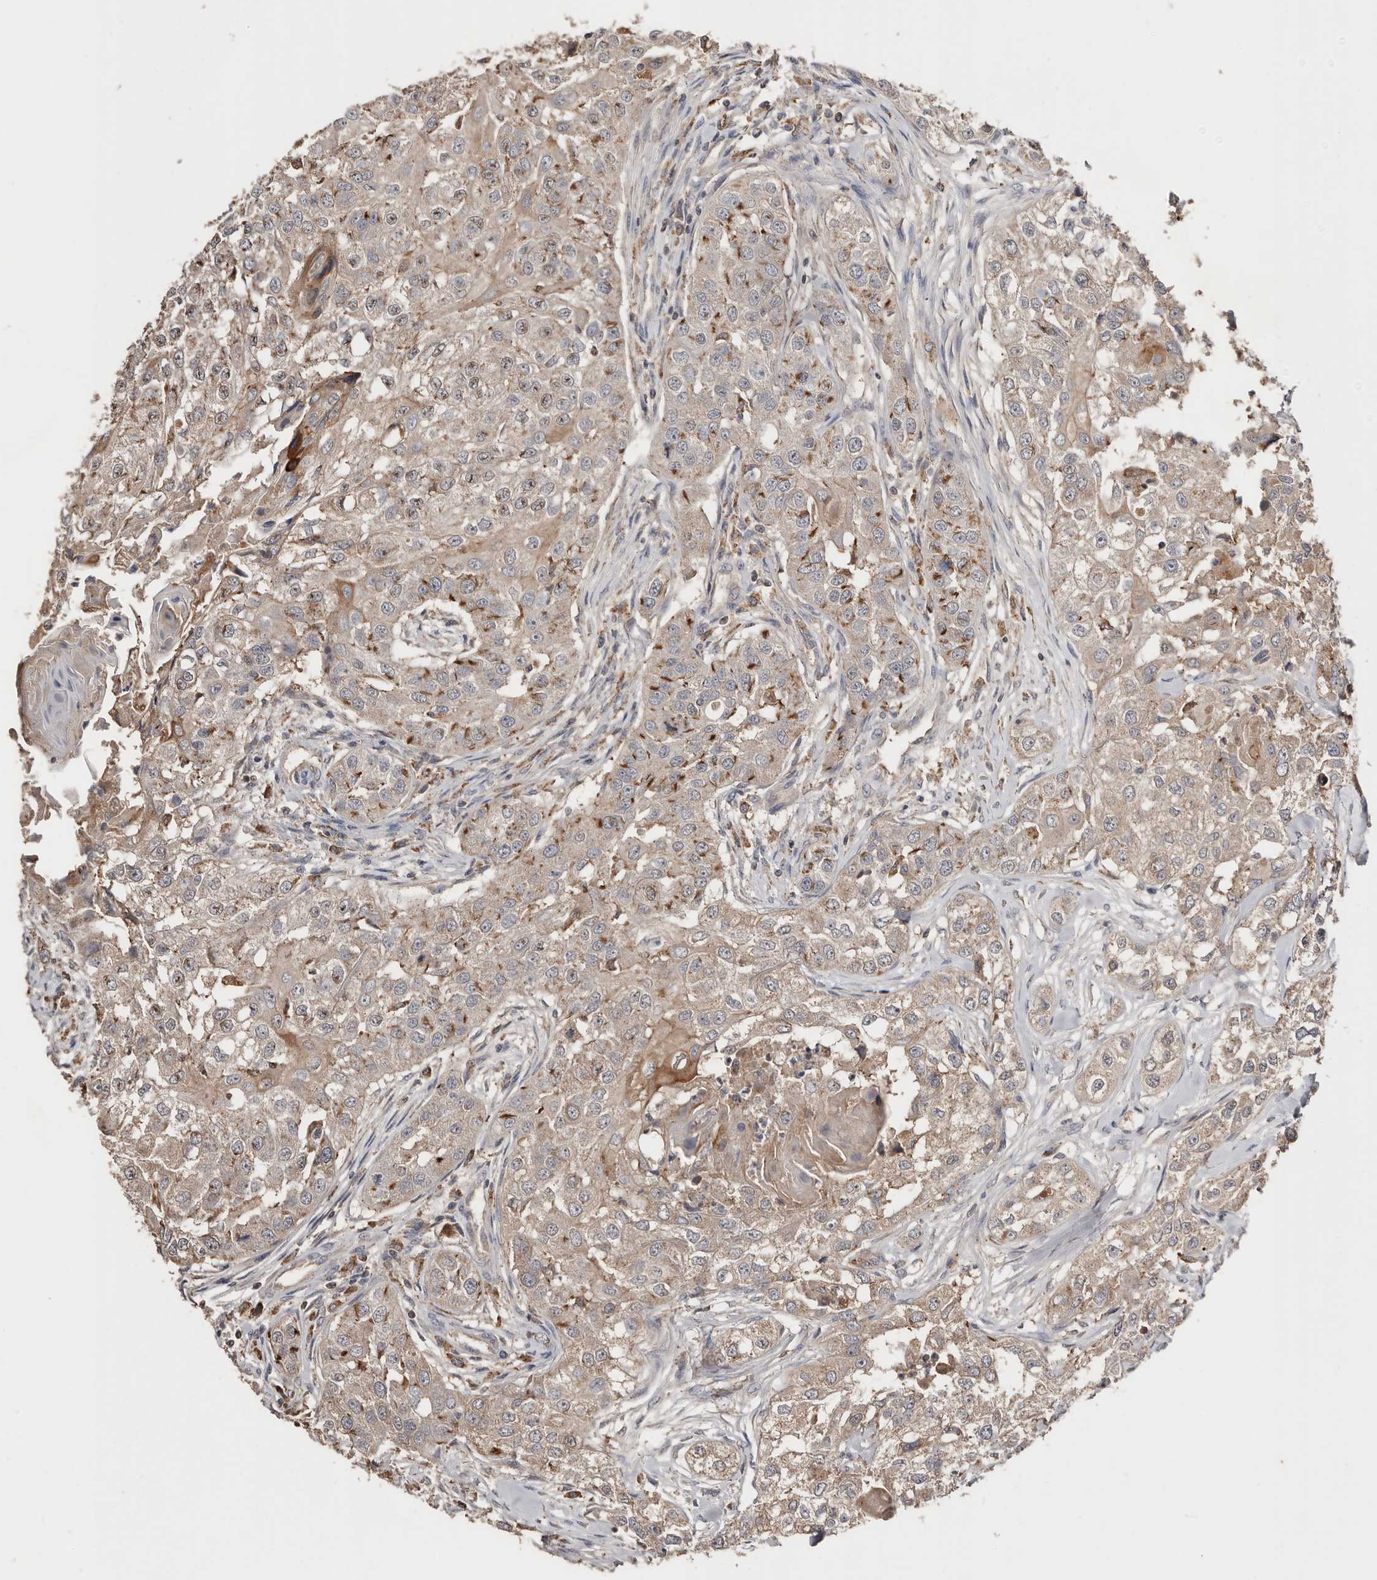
{"staining": {"intensity": "moderate", "quantity": "25%-75%", "location": "cytoplasmic/membranous"}, "tissue": "head and neck cancer", "cell_type": "Tumor cells", "image_type": "cancer", "snomed": [{"axis": "morphology", "description": "Normal tissue, NOS"}, {"axis": "morphology", "description": "Squamous cell carcinoma, NOS"}, {"axis": "topography", "description": "Skeletal muscle"}, {"axis": "topography", "description": "Head-Neck"}], "caption": "The image shows a brown stain indicating the presence of a protein in the cytoplasmic/membranous of tumor cells in head and neck cancer.", "gene": "SLC39A2", "patient": {"sex": "male", "age": 51}}